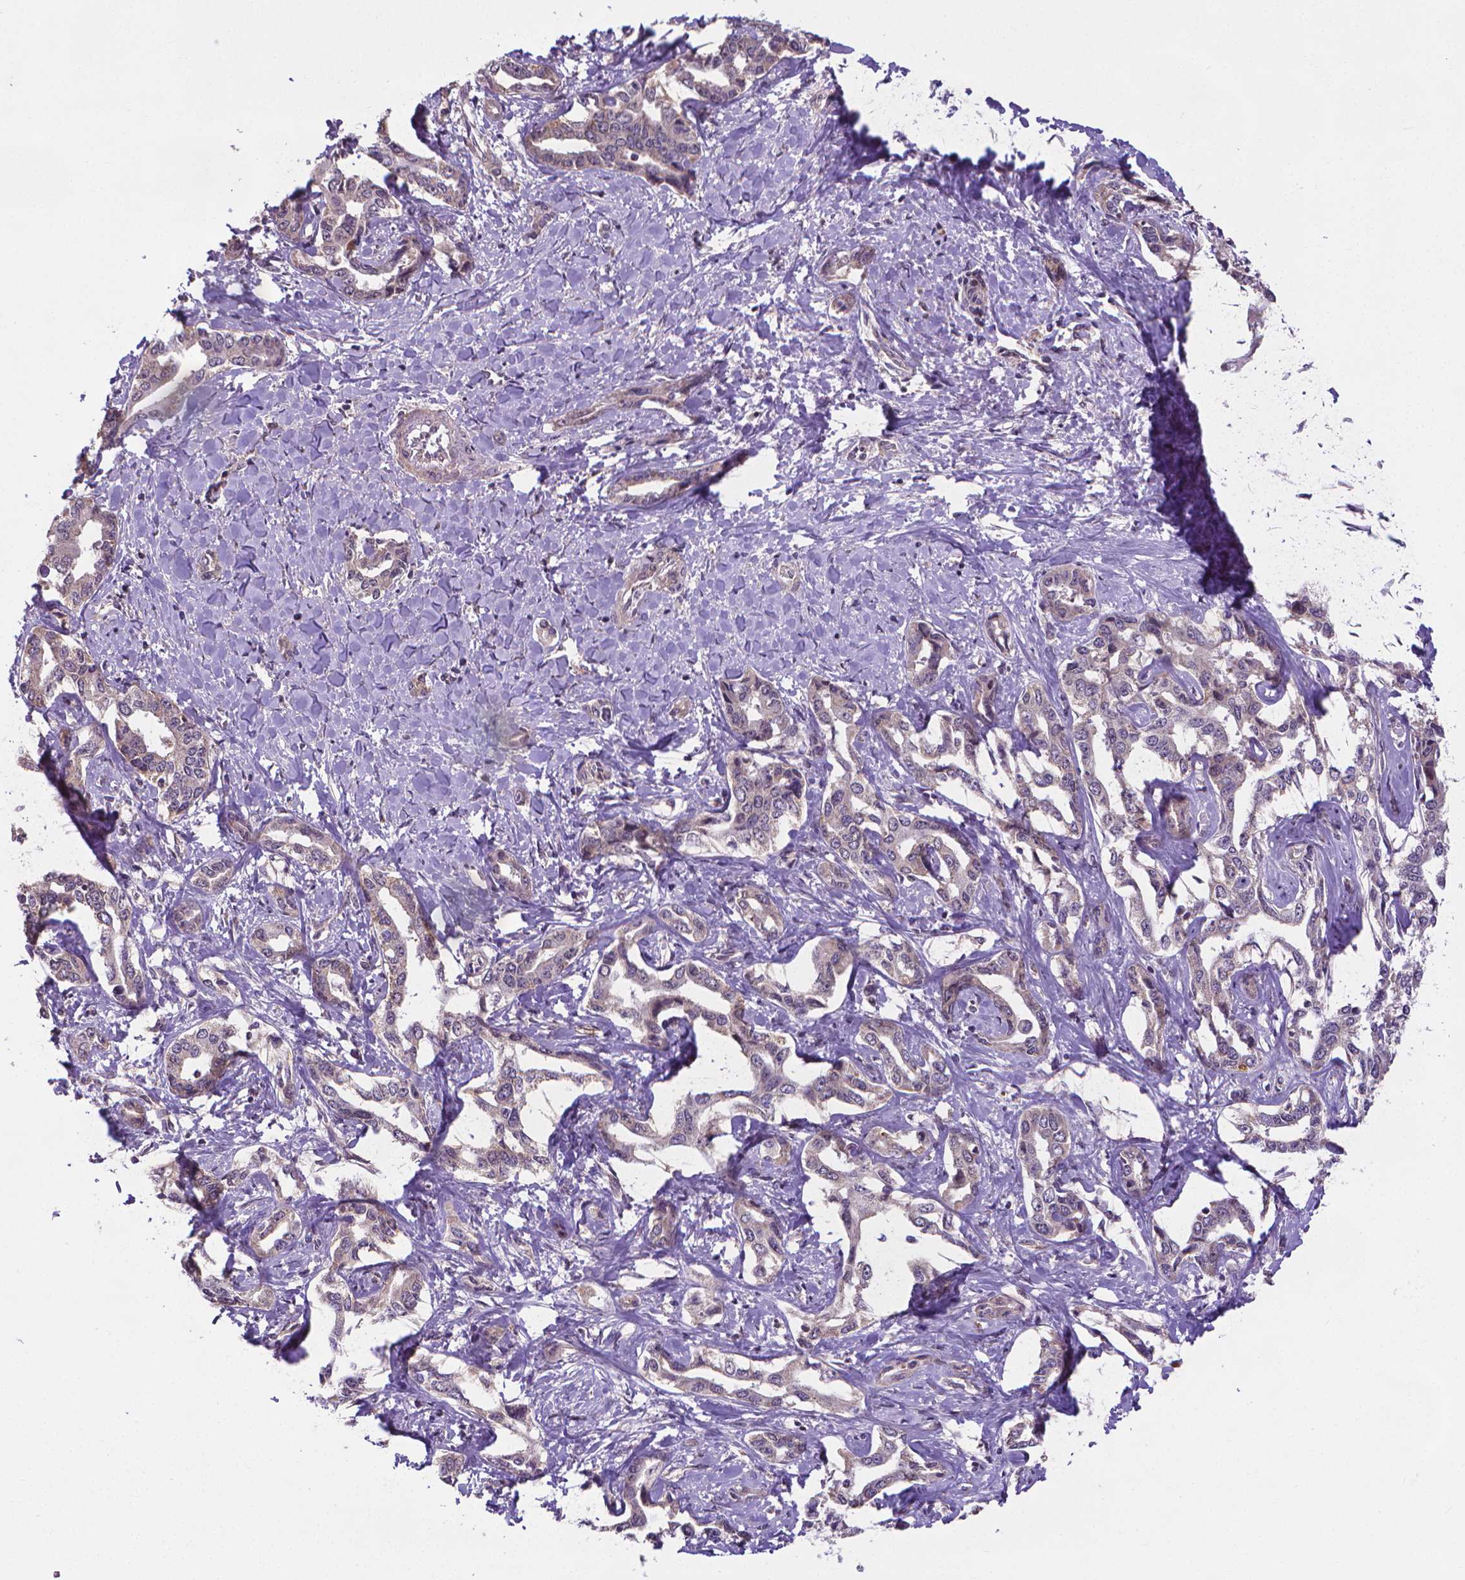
{"staining": {"intensity": "negative", "quantity": "none", "location": "none"}, "tissue": "liver cancer", "cell_type": "Tumor cells", "image_type": "cancer", "snomed": [{"axis": "morphology", "description": "Cholangiocarcinoma"}, {"axis": "topography", "description": "Liver"}], "caption": "An IHC histopathology image of liver cancer (cholangiocarcinoma) is shown. There is no staining in tumor cells of liver cancer (cholangiocarcinoma).", "gene": "GPR63", "patient": {"sex": "male", "age": 59}}